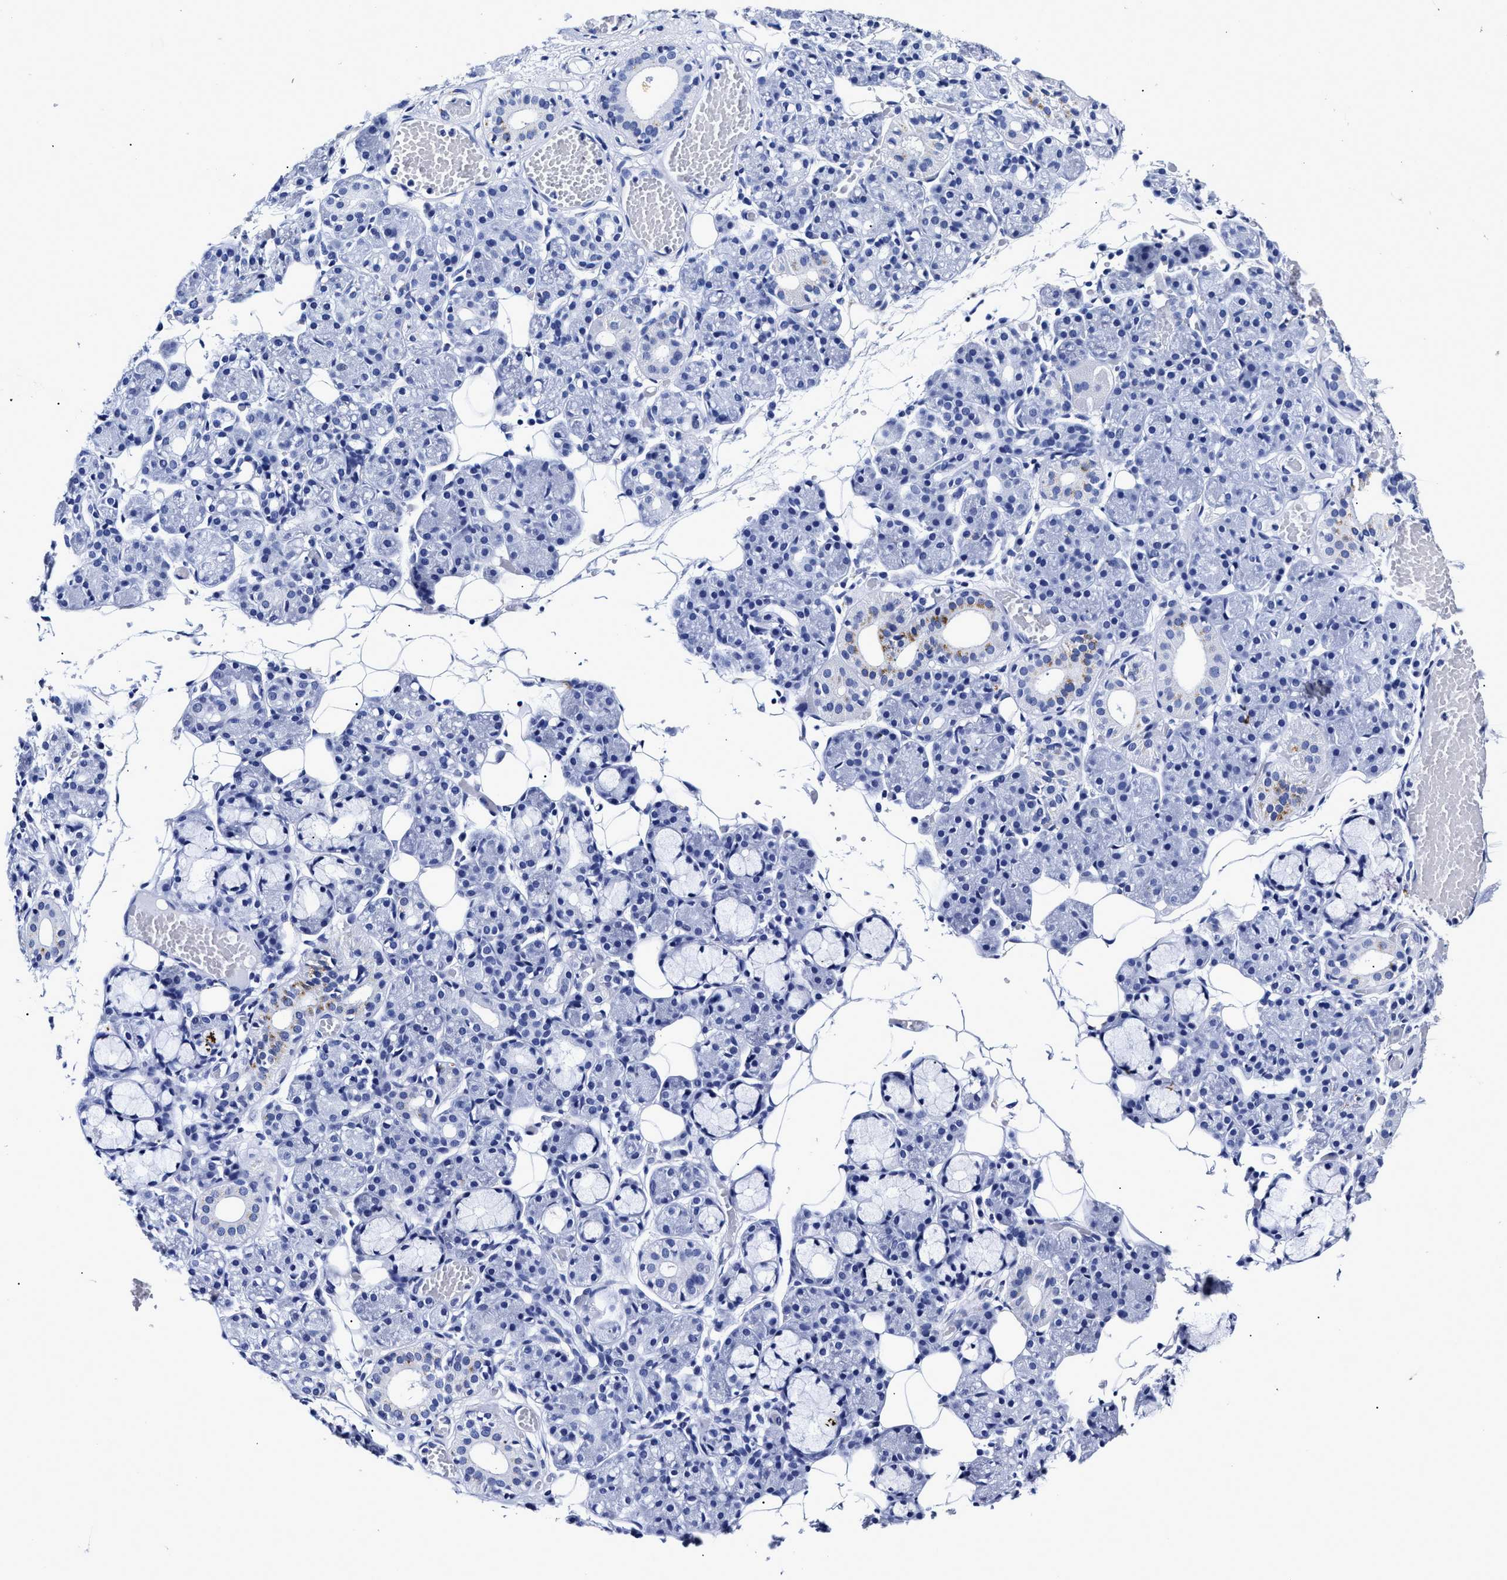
{"staining": {"intensity": "negative", "quantity": "none", "location": "none"}, "tissue": "salivary gland", "cell_type": "Glandular cells", "image_type": "normal", "snomed": [{"axis": "morphology", "description": "Normal tissue, NOS"}, {"axis": "topography", "description": "Salivary gland"}], "caption": "High power microscopy image of an immunohistochemistry micrograph of normal salivary gland, revealing no significant expression in glandular cells.", "gene": "LRRC8E", "patient": {"sex": "male", "age": 63}}